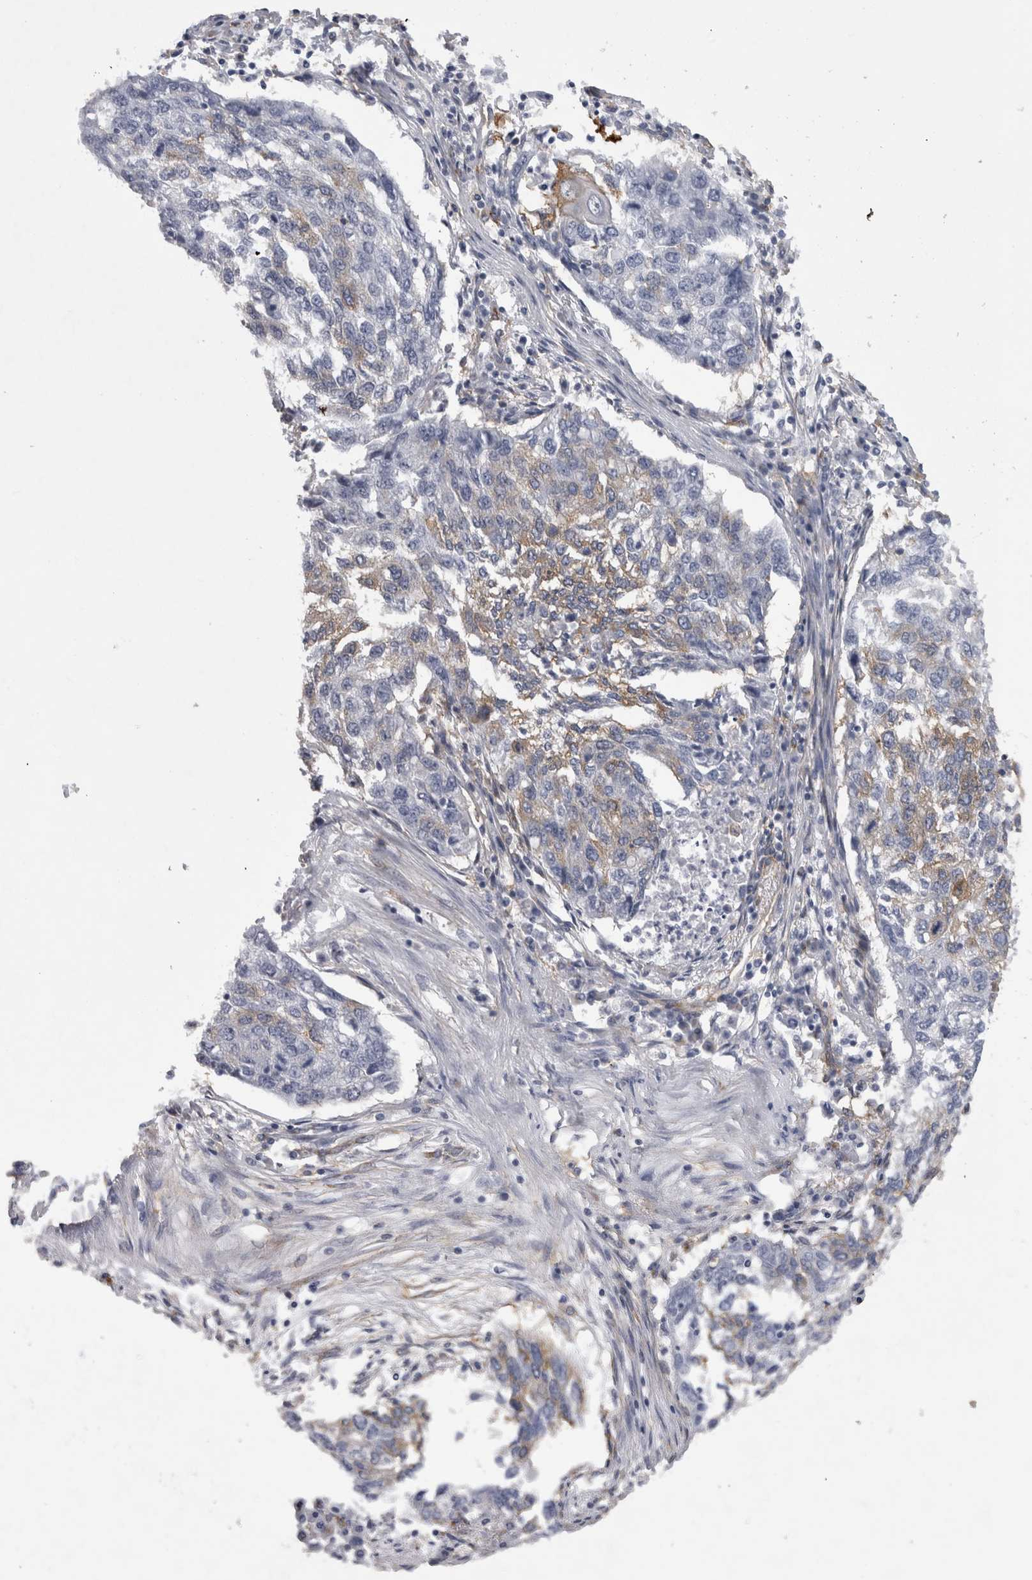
{"staining": {"intensity": "weak", "quantity": "<25%", "location": "cytoplasmic/membranous"}, "tissue": "lung cancer", "cell_type": "Tumor cells", "image_type": "cancer", "snomed": [{"axis": "morphology", "description": "Squamous cell carcinoma, NOS"}, {"axis": "topography", "description": "Lung"}], "caption": "DAB (3,3'-diaminobenzidine) immunohistochemical staining of human squamous cell carcinoma (lung) reveals no significant expression in tumor cells. The staining is performed using DAB brown chromogen with nuclei counter-stained in using hematoxylin.", "gene": "ATXN3", "patient": {"sex": "female", "age": 63}}